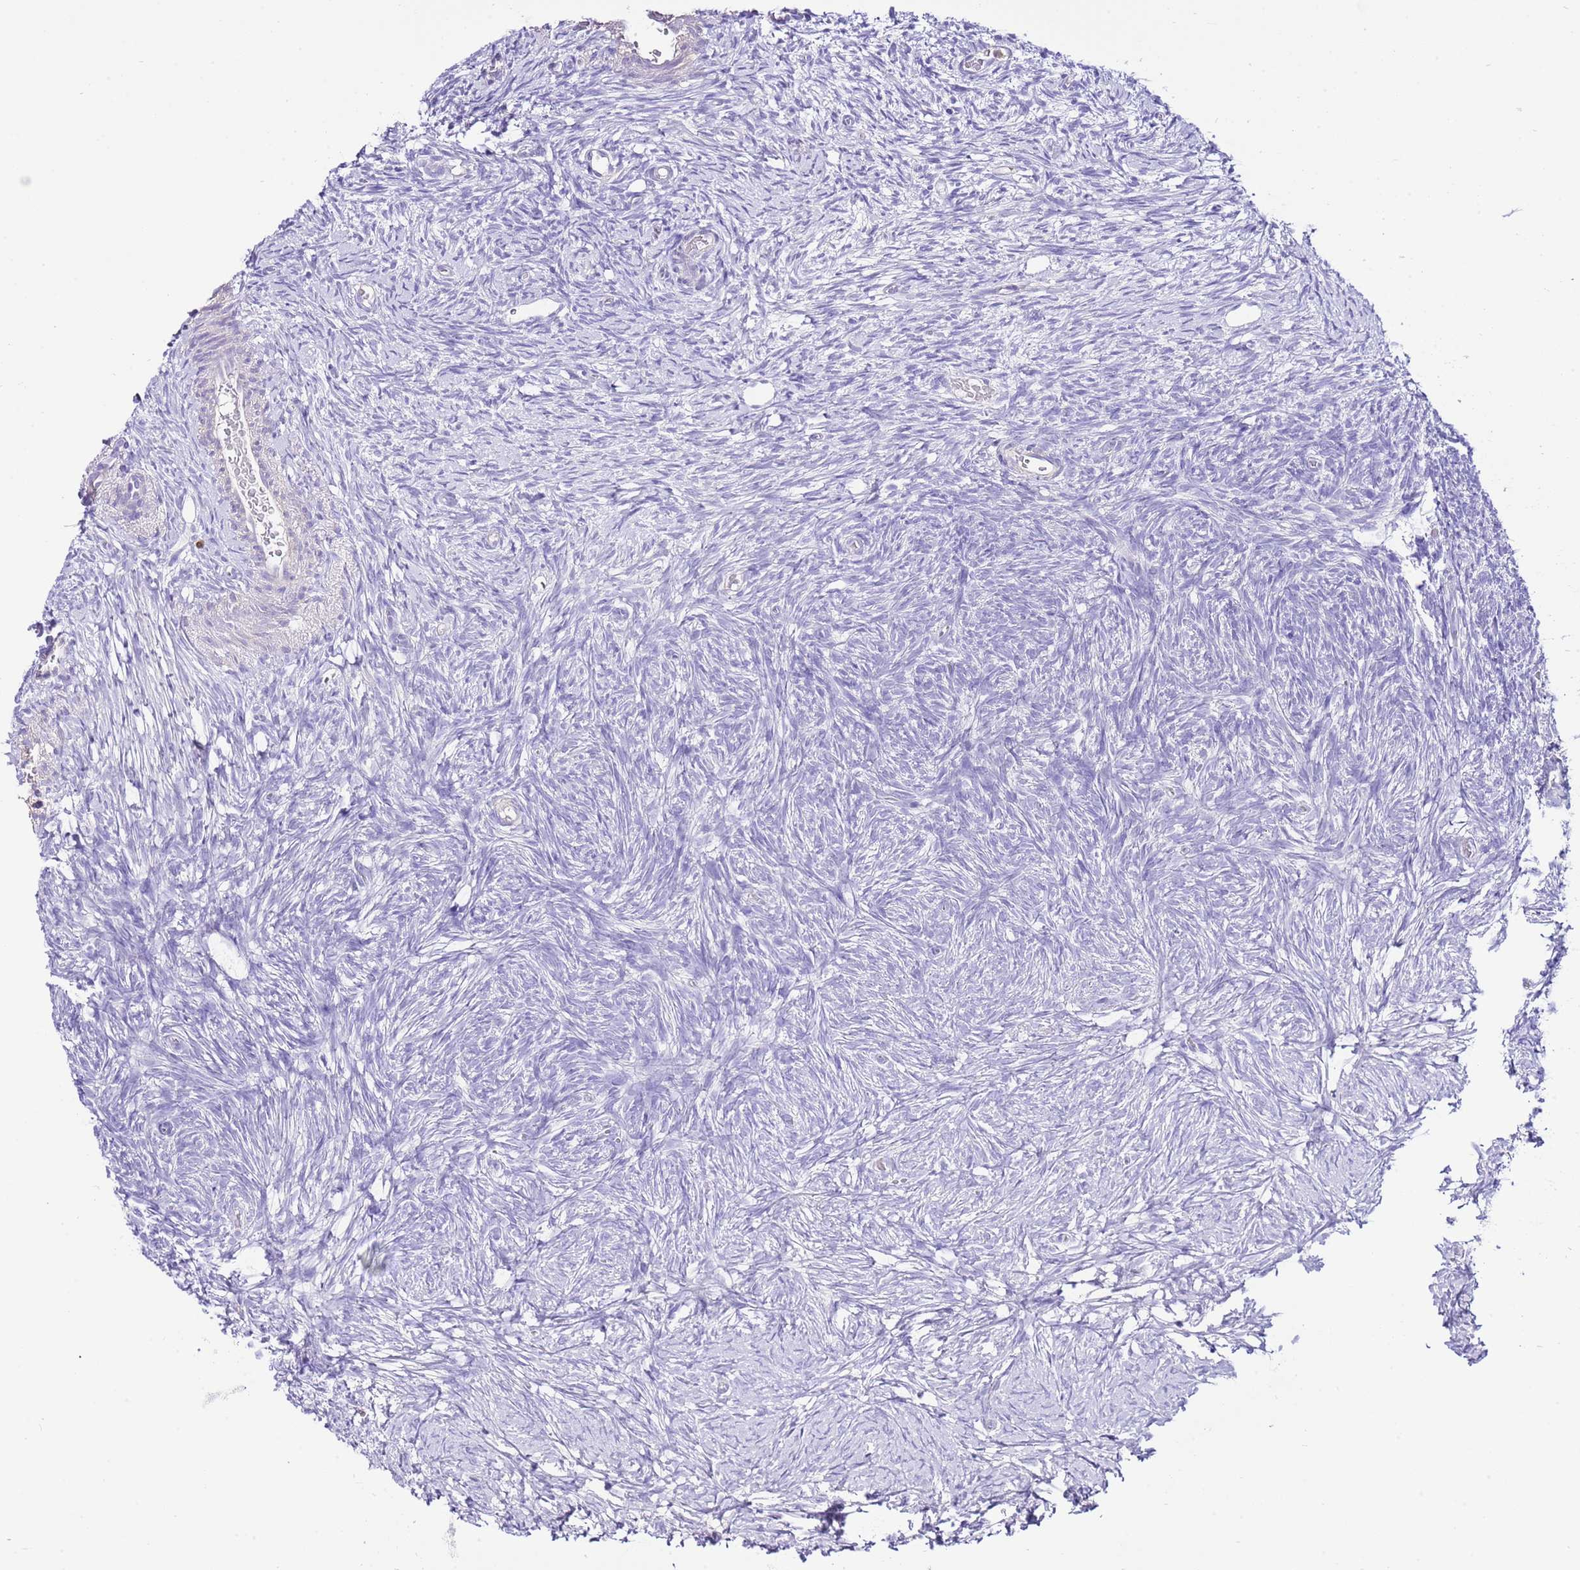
{"staining": {"intensity": "negative", "quantity": "none", "location": "none"}, "tissue": "ovary", "cell_type": "Follicle cells", "image_type": "normal", "snomed": [{"axis": "morphology", "description": "Normal tissue, NOS"}, {"axis": "topography", "description": "Ovary"}], "caption": "Immunohistochemical staining of benign ovary demonstrates no significant positivity in follicle cells. Nuclei are stained in blue.", "gene": "BHLHA15", "patient": {"sex": "female", "age": 39}}